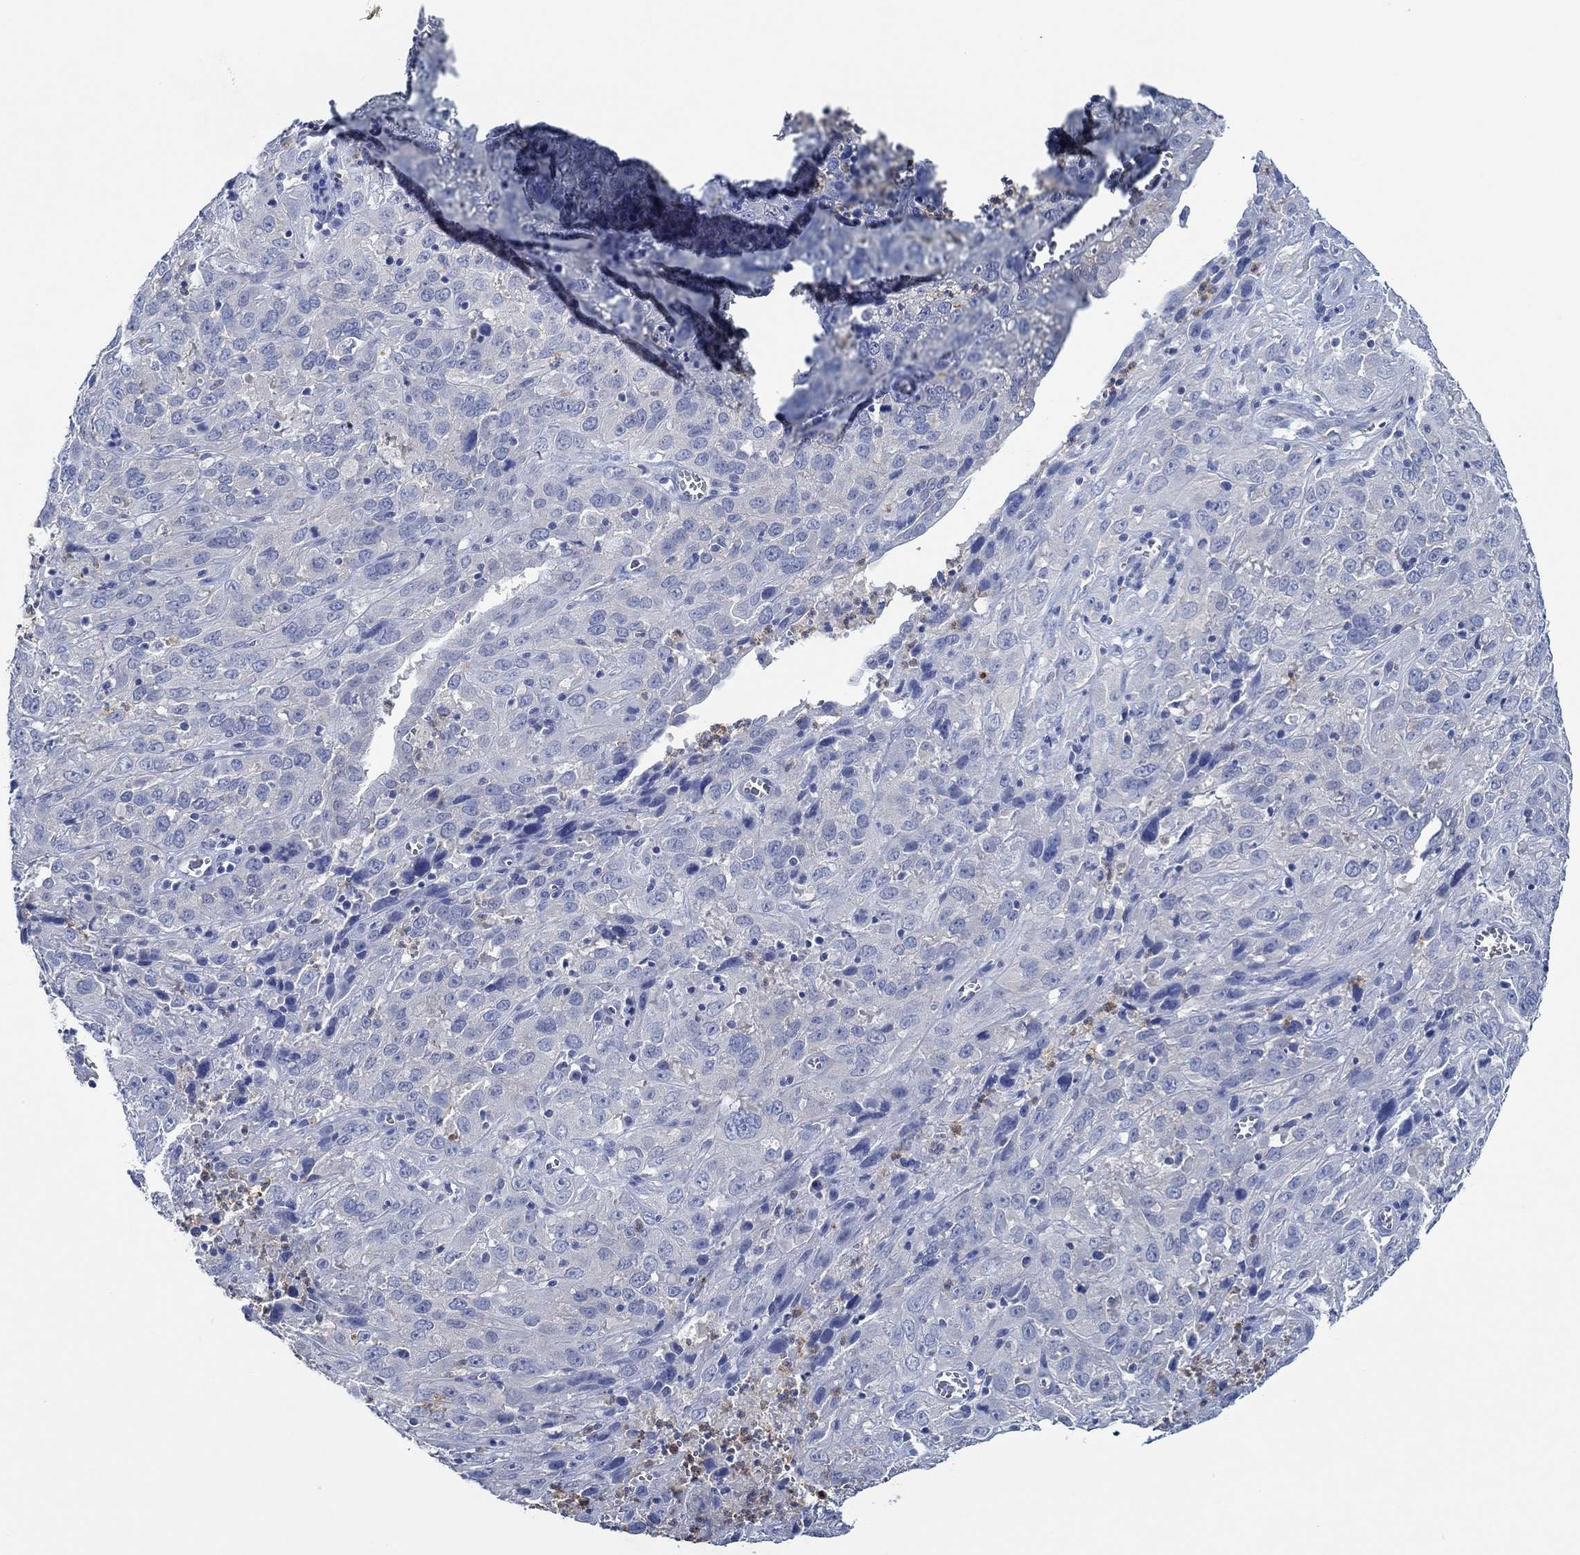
{"staining": {"intensity": "negative", "quantity": "none", "location": "none"}, "tissue": "cervical cancer", "cell_type": "Tumor cells", "image_type": "cancer", "snomed": [{"axis": "morphology", "description": "Squamous cell carcinoma, NOS"}, {"axis": "topography", "description": "Cervix"}], "caption": "Tumor cells show no significant protein staining in cervical cancer. Nuclei are stained in blue.", "gene": "ZNF671", "patient": {"sex": "female", "age": 32}}